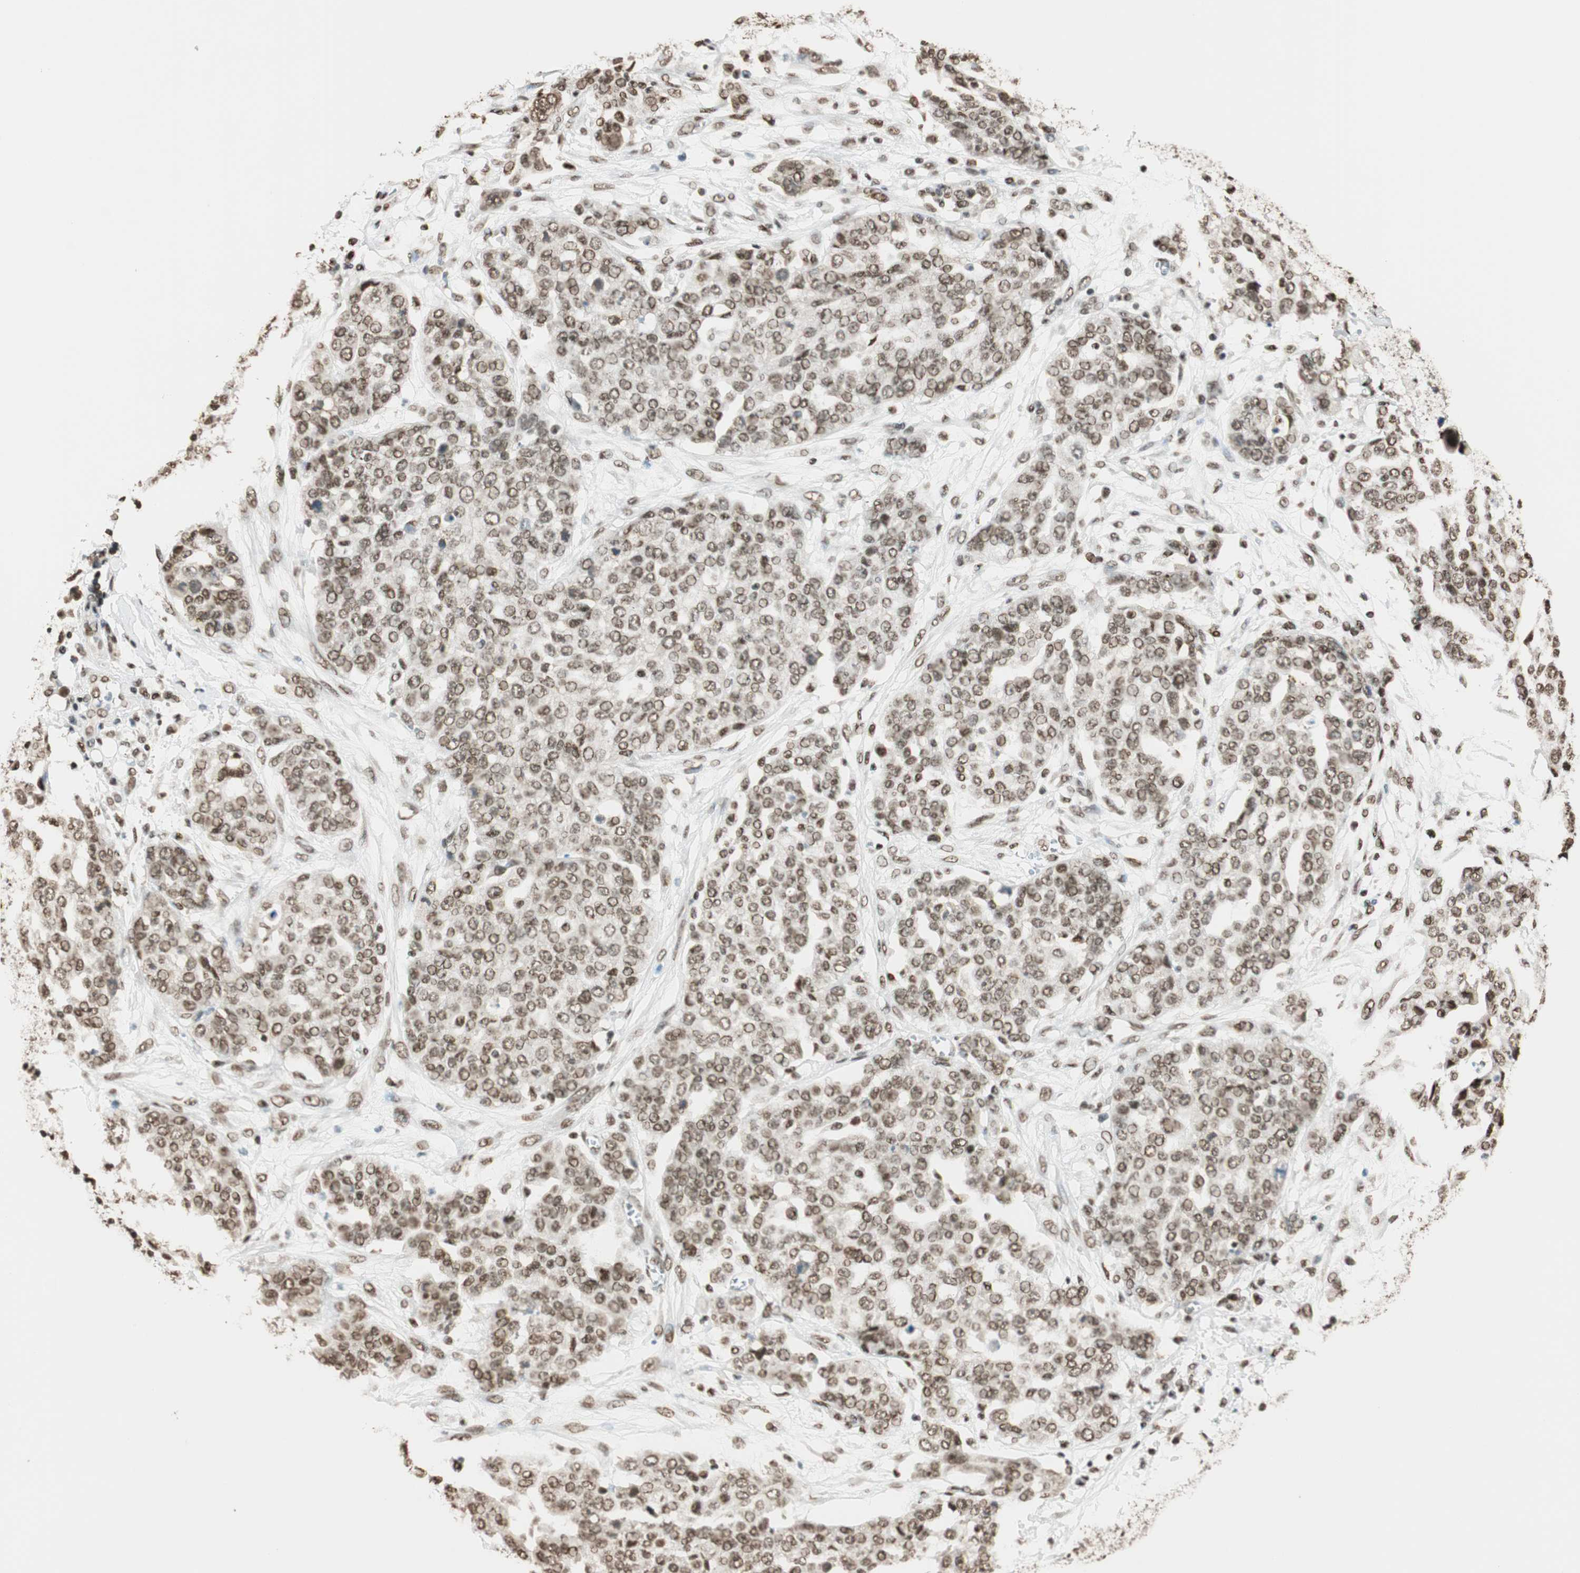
{"staining": {"intensity": "weak", "quantity": "25%-75%", "location": "nuclear"}, "tissue": "ovarian cancer", "cell_type": "Tumor cells", "image_type": "cancer", "snomed": [{"axis": "morphology", "description": "Cystadenocarcinoma, serous, NOS"}, {"axis": "topography", "description": "Soft tissue"}, {"axis": "topography", "description": "Ovary"}], "caption": "The histopathology image displays a brown stain indicating the presence of a protein in the nuclear of tumor cells in serous cystadenocarcinoma (ovarian).", "gene": "FANCG", "patient": {"sex": "female", "age": 57}}